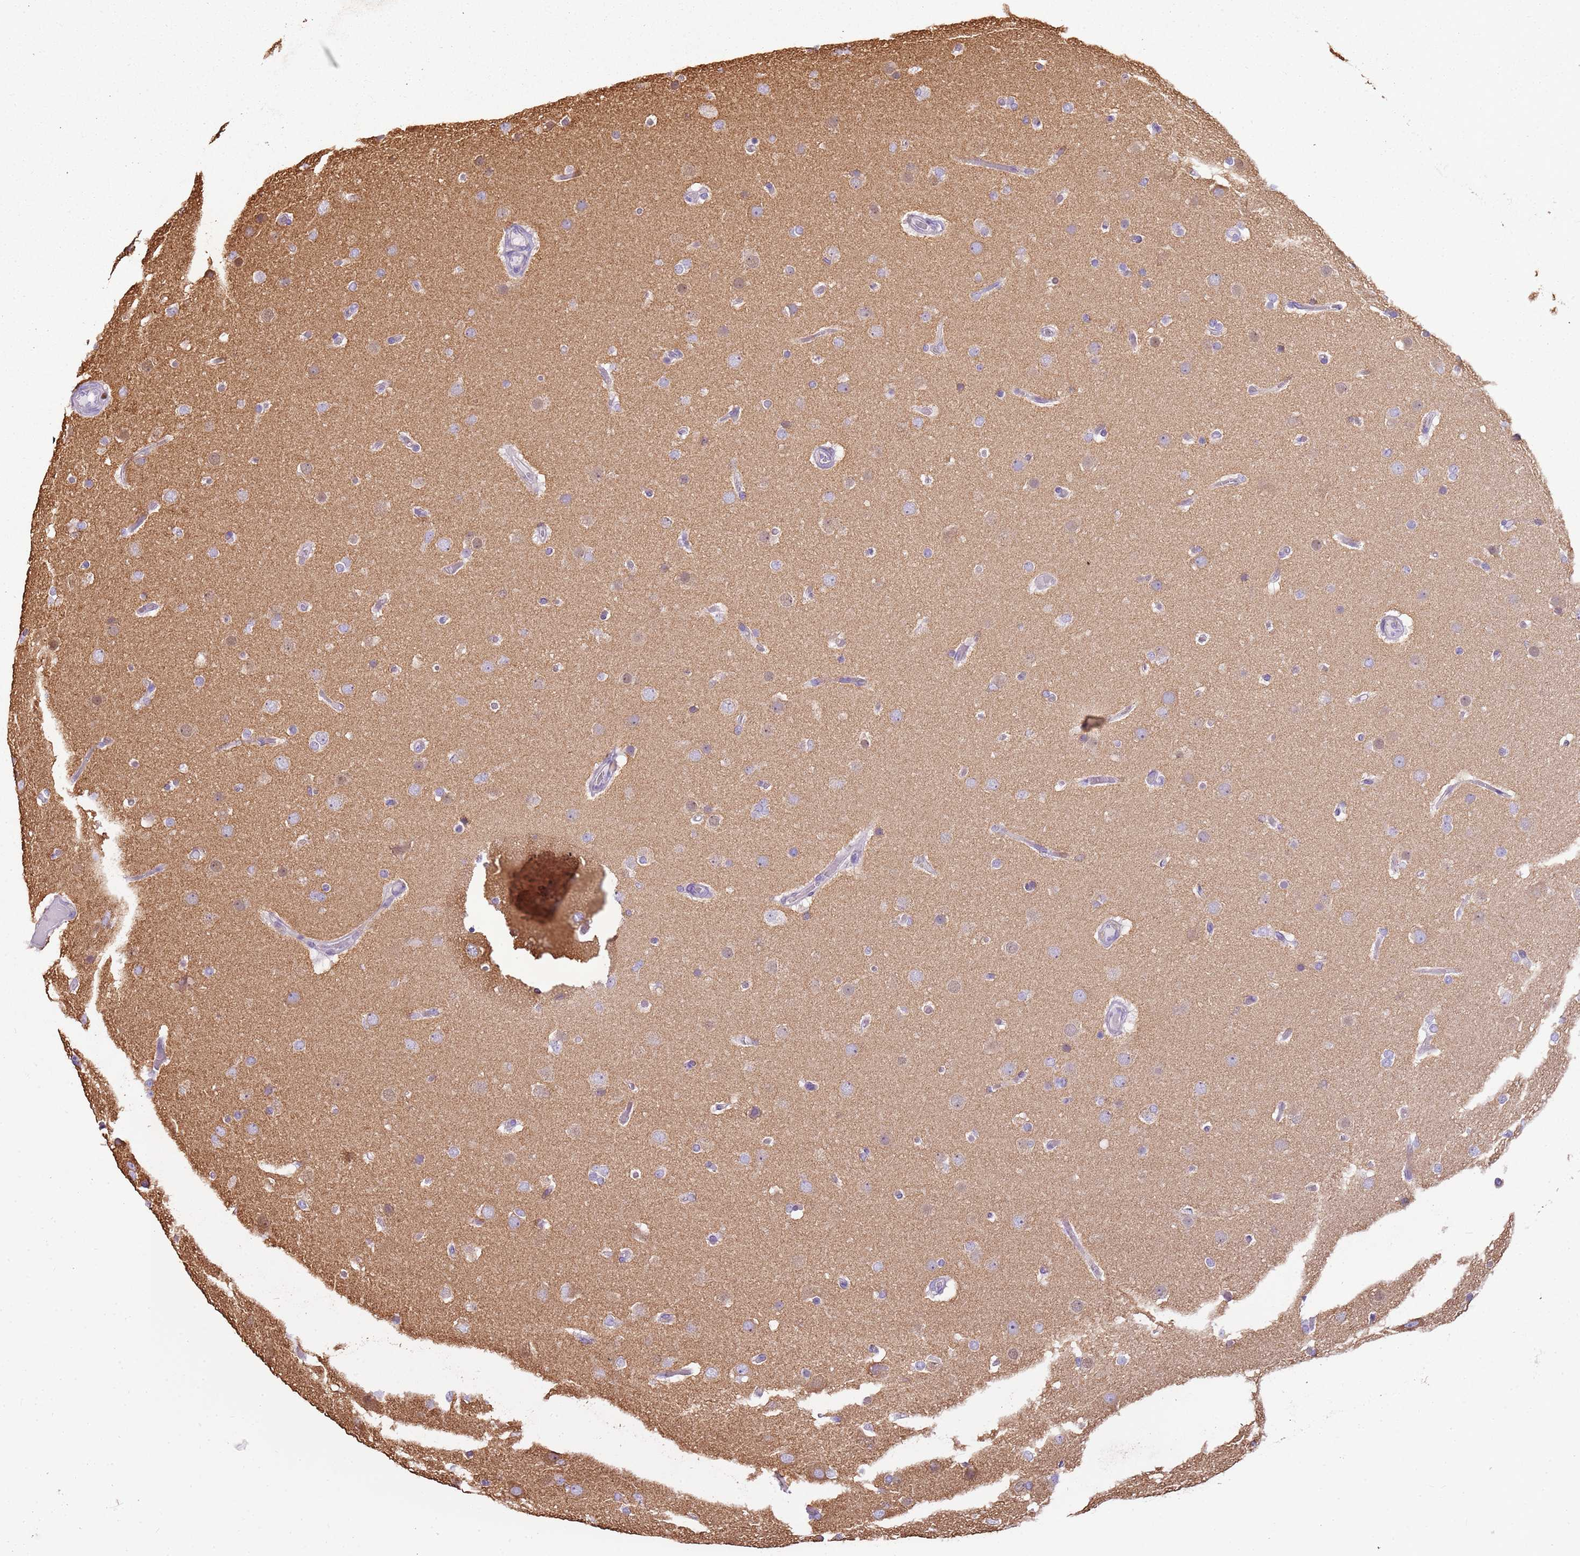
{"staining": {"intensity": "negative", "quantity": "none", "location": "none"}, "tissue": "glioma", "cell_type": "Tumor cells", "image_type": "cancer", "snomed": [{"axis": "morphology", "description": "Glioma, malignant, High grade"}, {"axis": "topography", "description": "Cerebral cortex"}], "caption": "Glioma was stained to show a protein in brown. There is no significant positivity in tumor cells.", "gene": "CAPN7", "patient": {"sex": "female", "age": 36}}